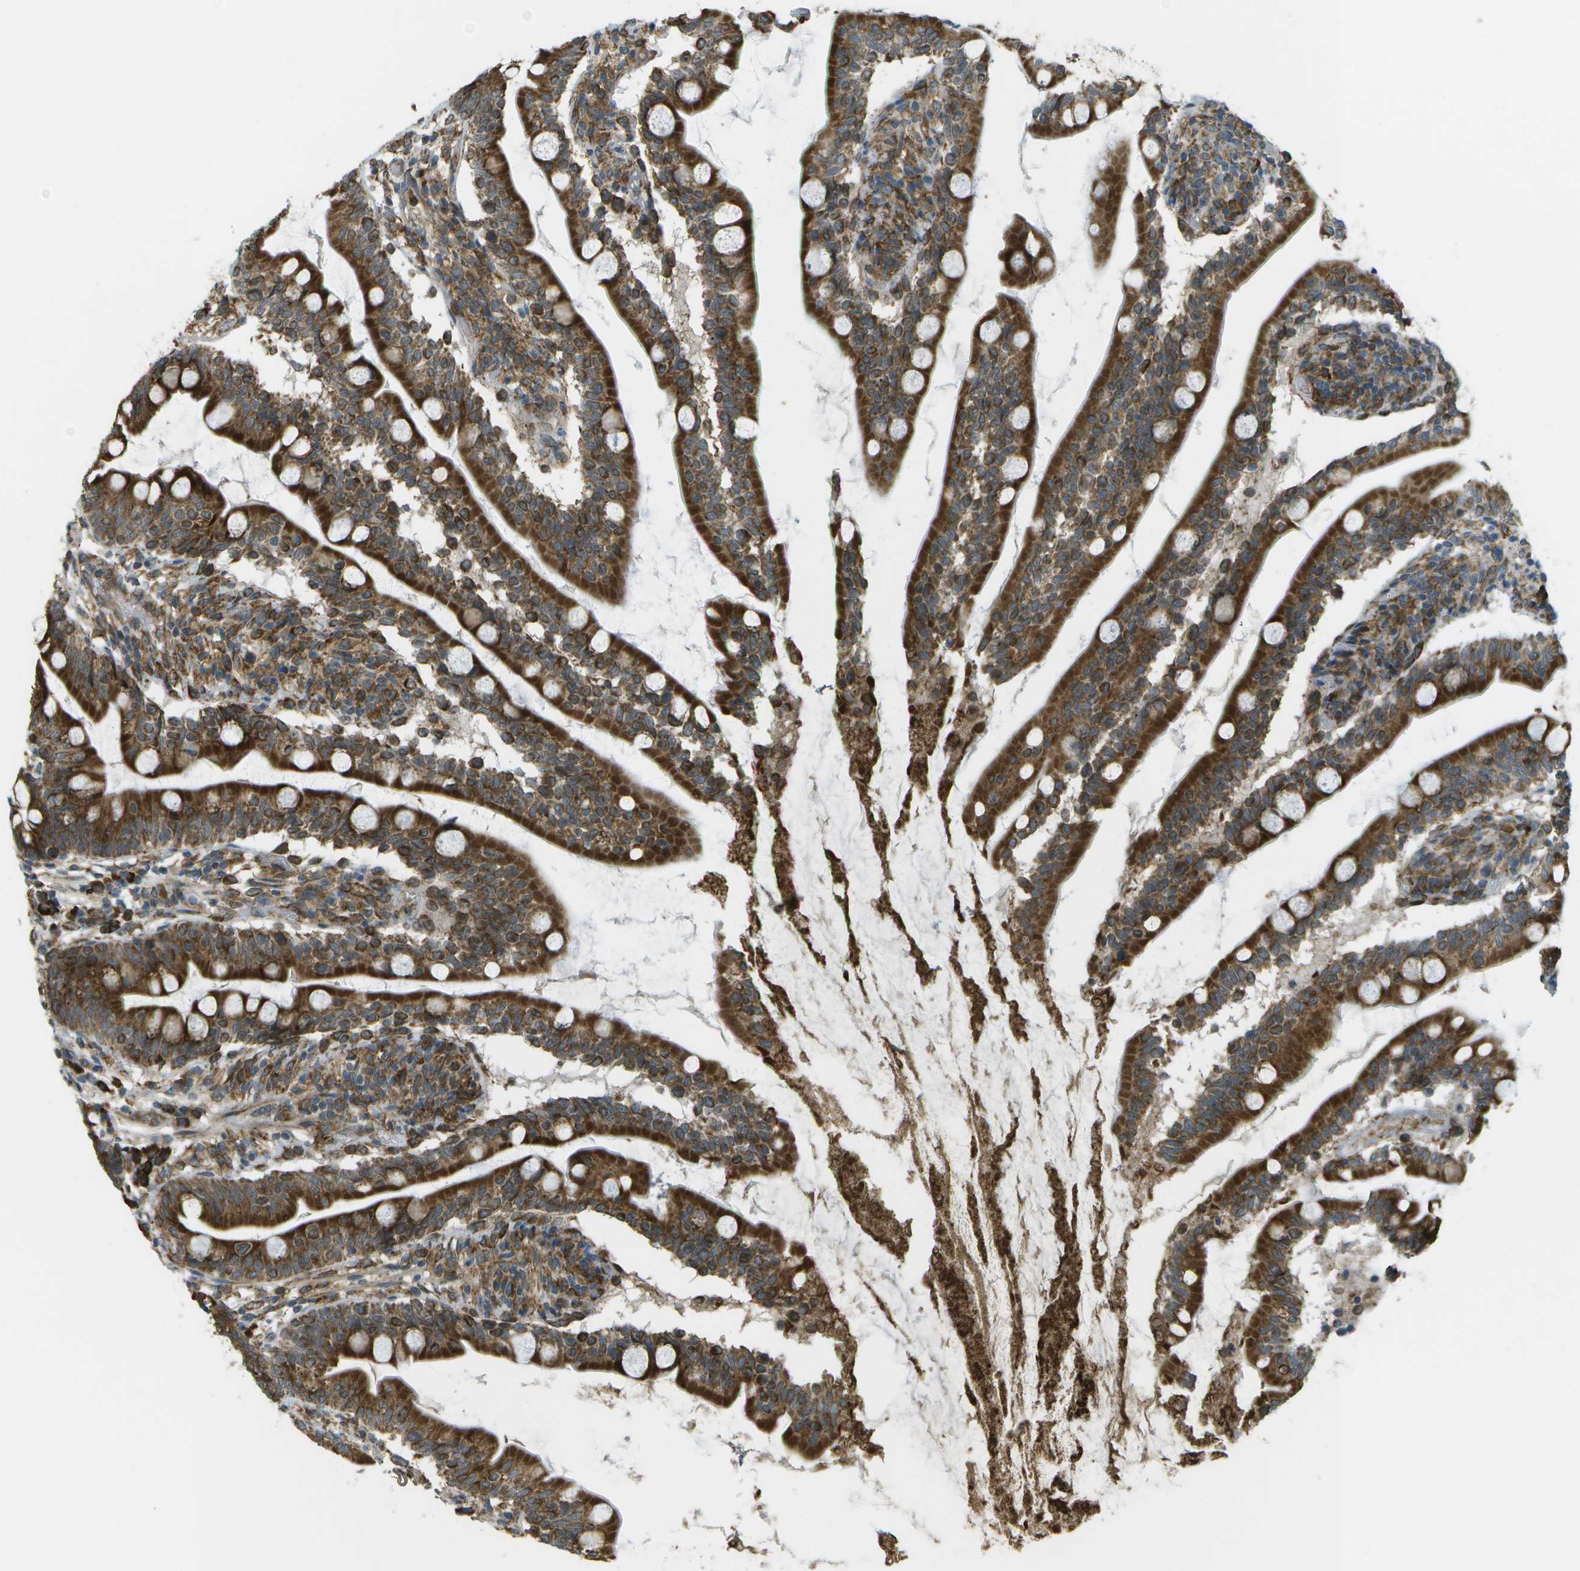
{"staining": {"intensity": "strong", "quantity": ">75%", "location": "cytoplasmic/membranous"}, "tissue": "small intestine", "cell_type": "Glandular cells", "image_type": "normal", "snomed": [{"axis": "morphology", "description": "Normal tissue, NOS"}, {"axis": "topography", "description": "Small intestine"}], "caption": "Protein staining by IHC displays strong cytoplasmic/membranous positivity in about >75% of glandular cells in benign small intestine.", "gene": "USP30", "patient": {"sex": "female", "age": 56}}